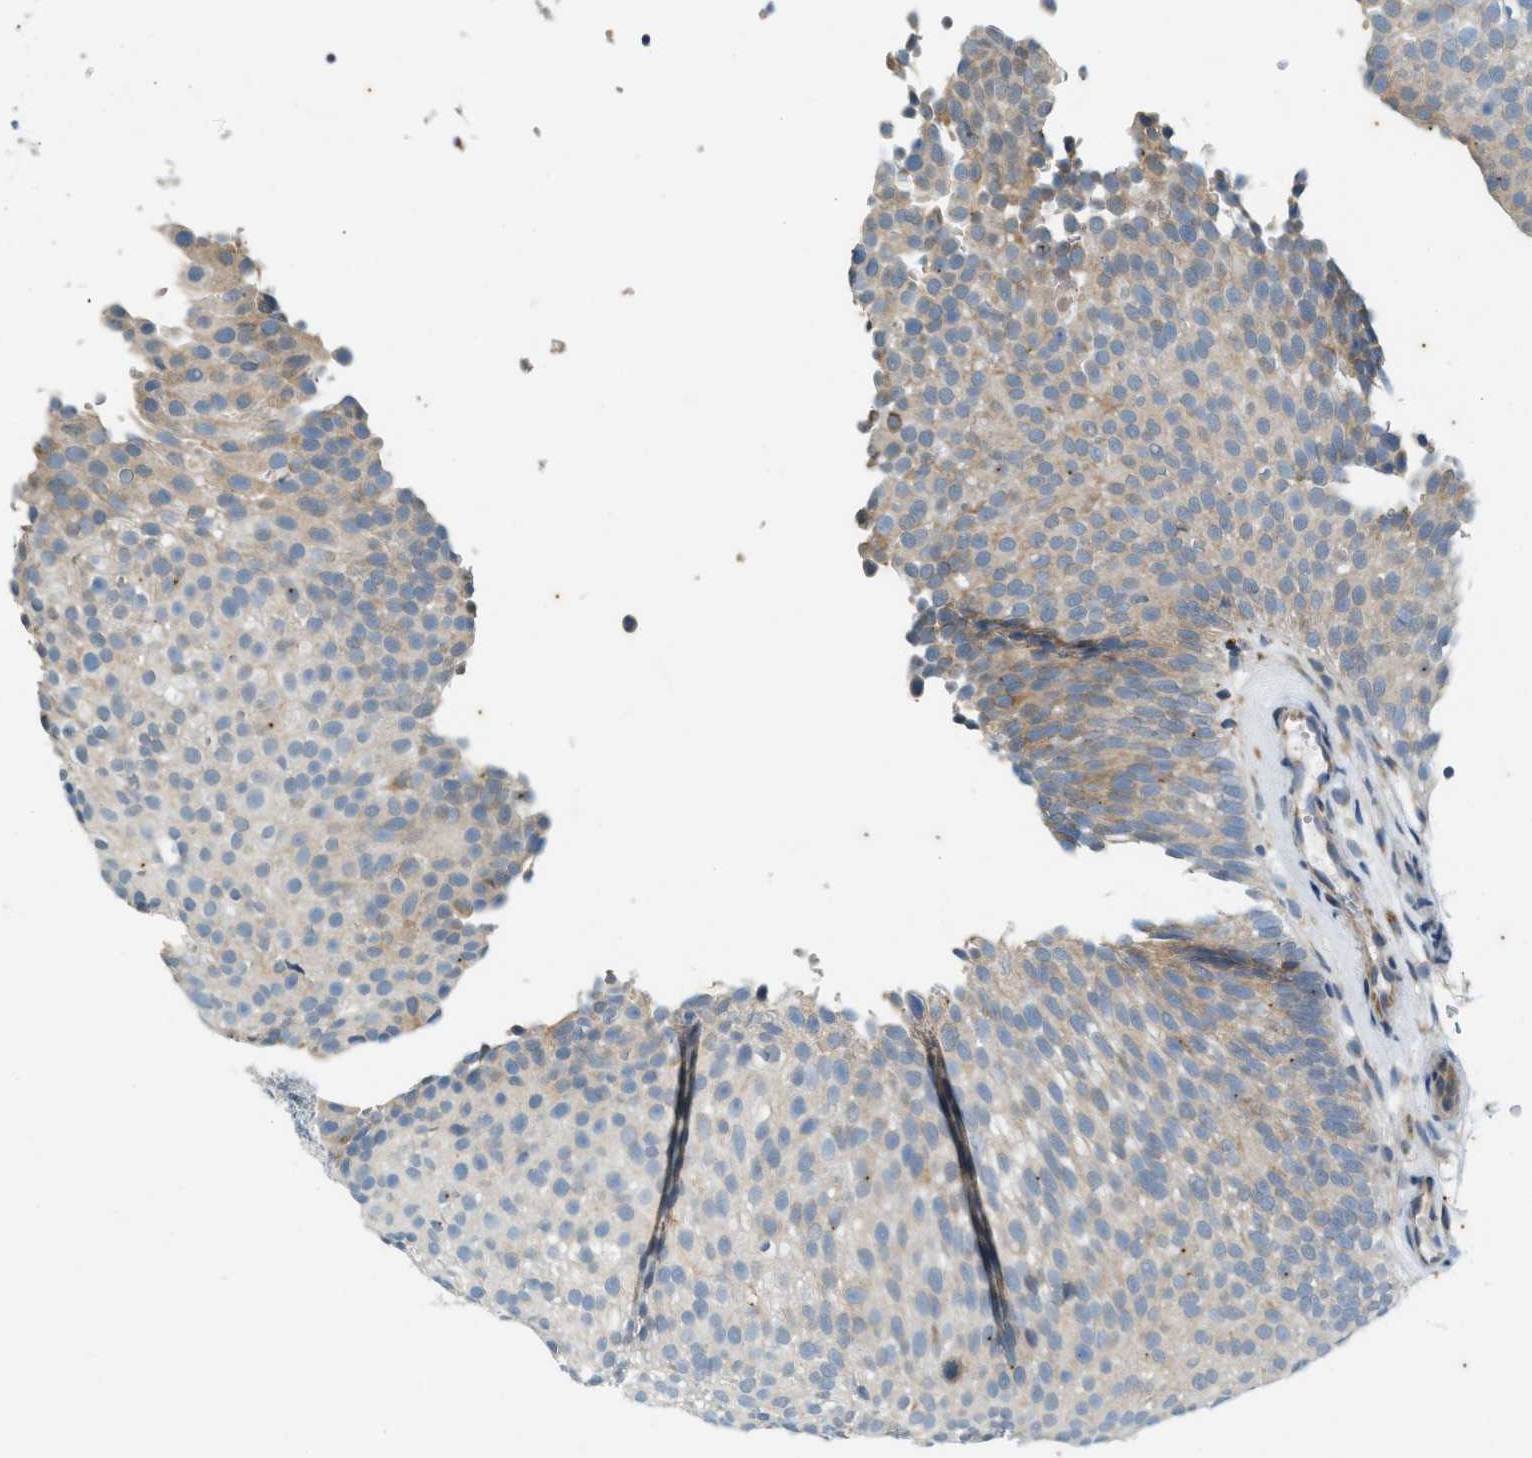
{"staining": {"intensity": "weak", "quantity": "<25%", "location": "cytoplasmic/membranous"}, "tissue": "urothelial cancer", "cell_type": "Tumor cells", "image_type": "cancer", "snomed": [{"axis": "morphology", "description": "Urothelial carcinoma, Low grade"}, {"axis": "topography", "description": "Urinary bladder"}], "caption": "Tumor cells show no significant positivity in urothelial carcinoma (low-grade).", "gene": "CHPF2", "patient": {"sex": "male", "age": 78}}